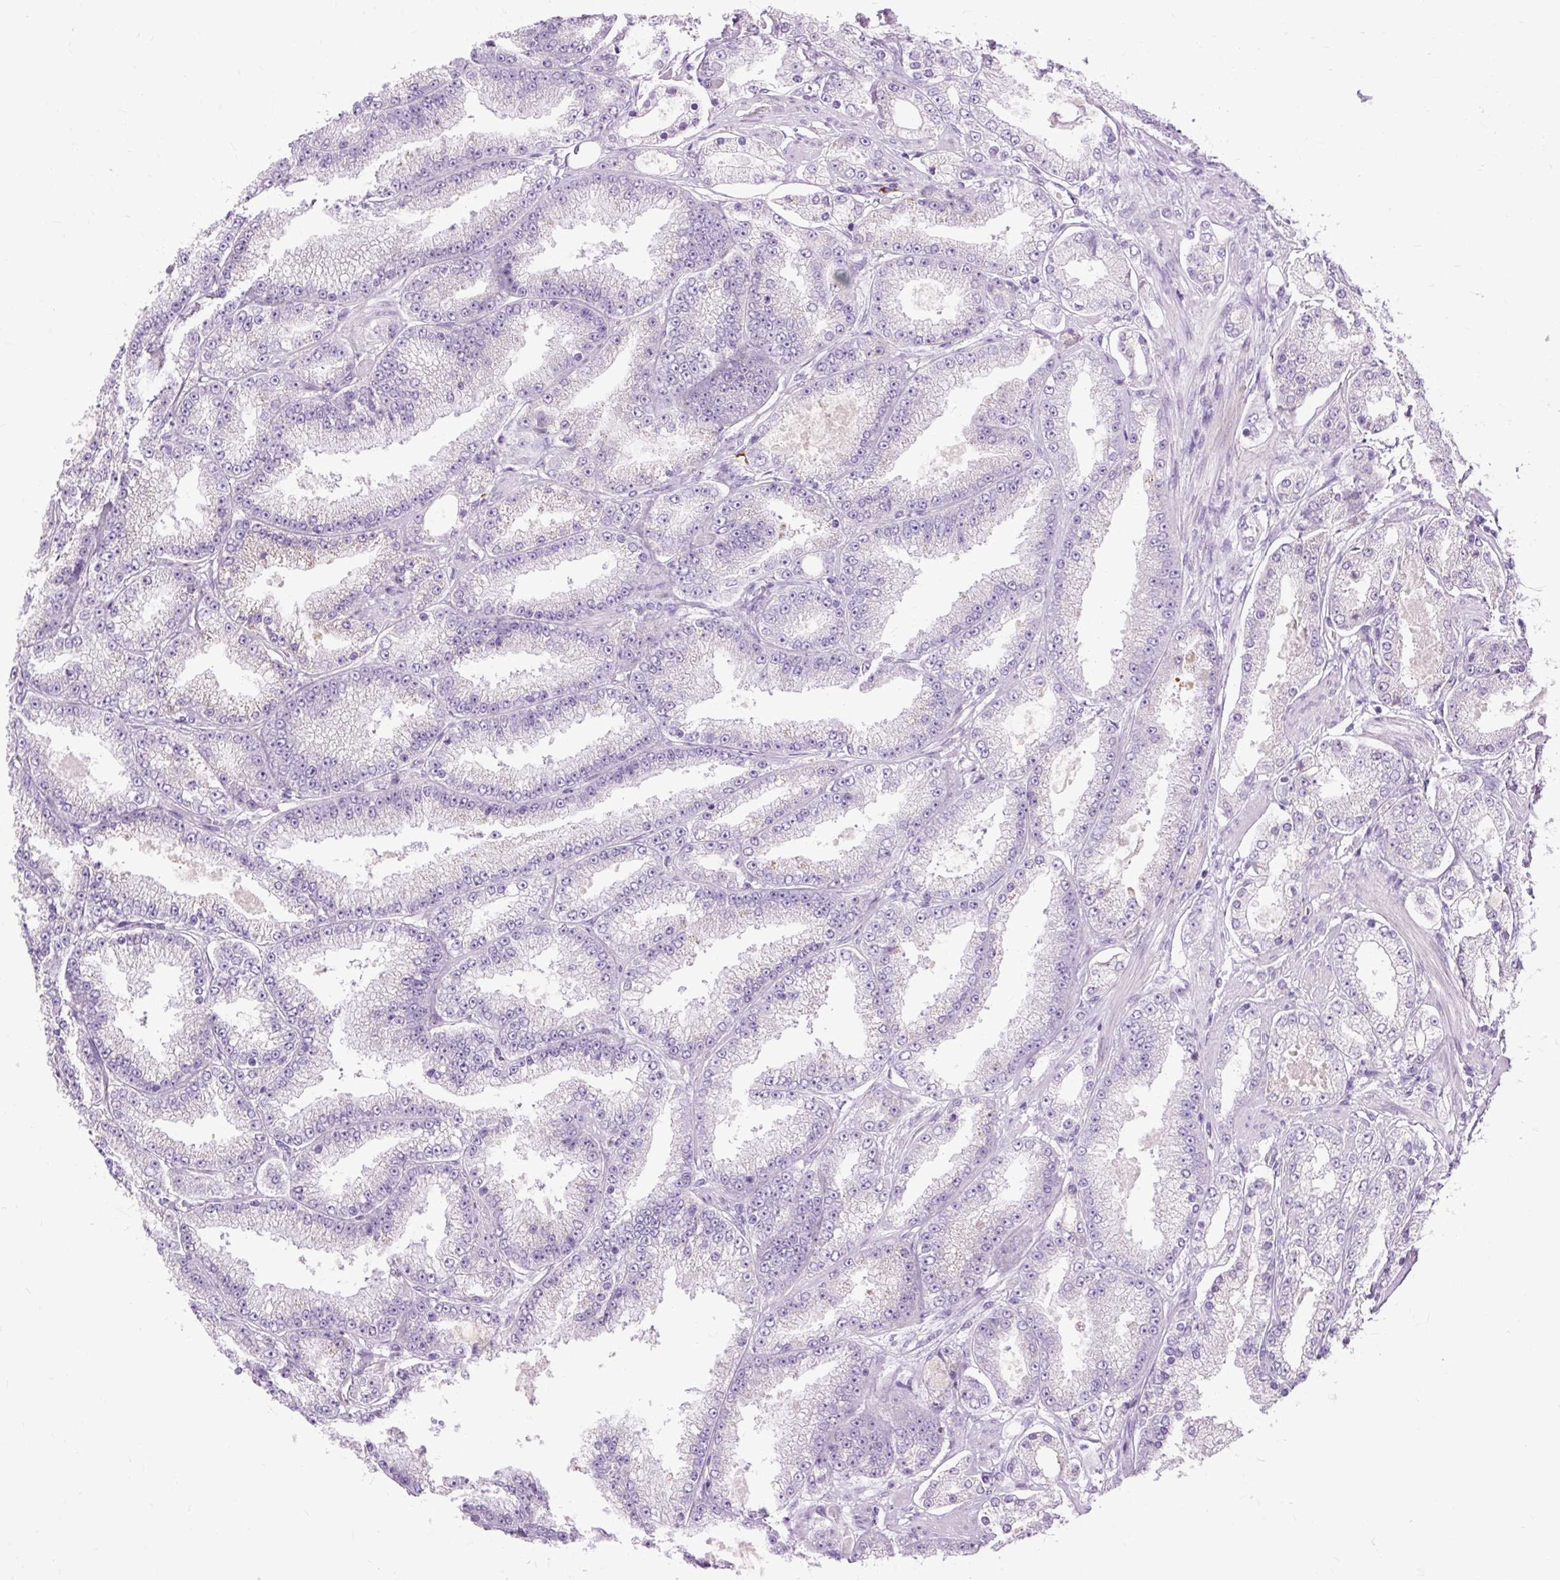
{"staining": {"intensity": "negative", "quantity": "none", "location": "none"}, "tissue": "prostate cancer", "cell_type": "Tumor cells", "image_type": "cancer", "snomed": [{"axis": "morphology", "description": "Adenocarcinoma, High grade"}, {"axis": "topography", "description": "Prostate"}], "caption": "A high-resolution photomicrograph shows immunohistochemistry staining of prostate high-grade adenocarcinoma, which displays no significant expression in tumor cells.", "gene": "ARRDC2", "patient": {"sex": "male", "age": 68}}